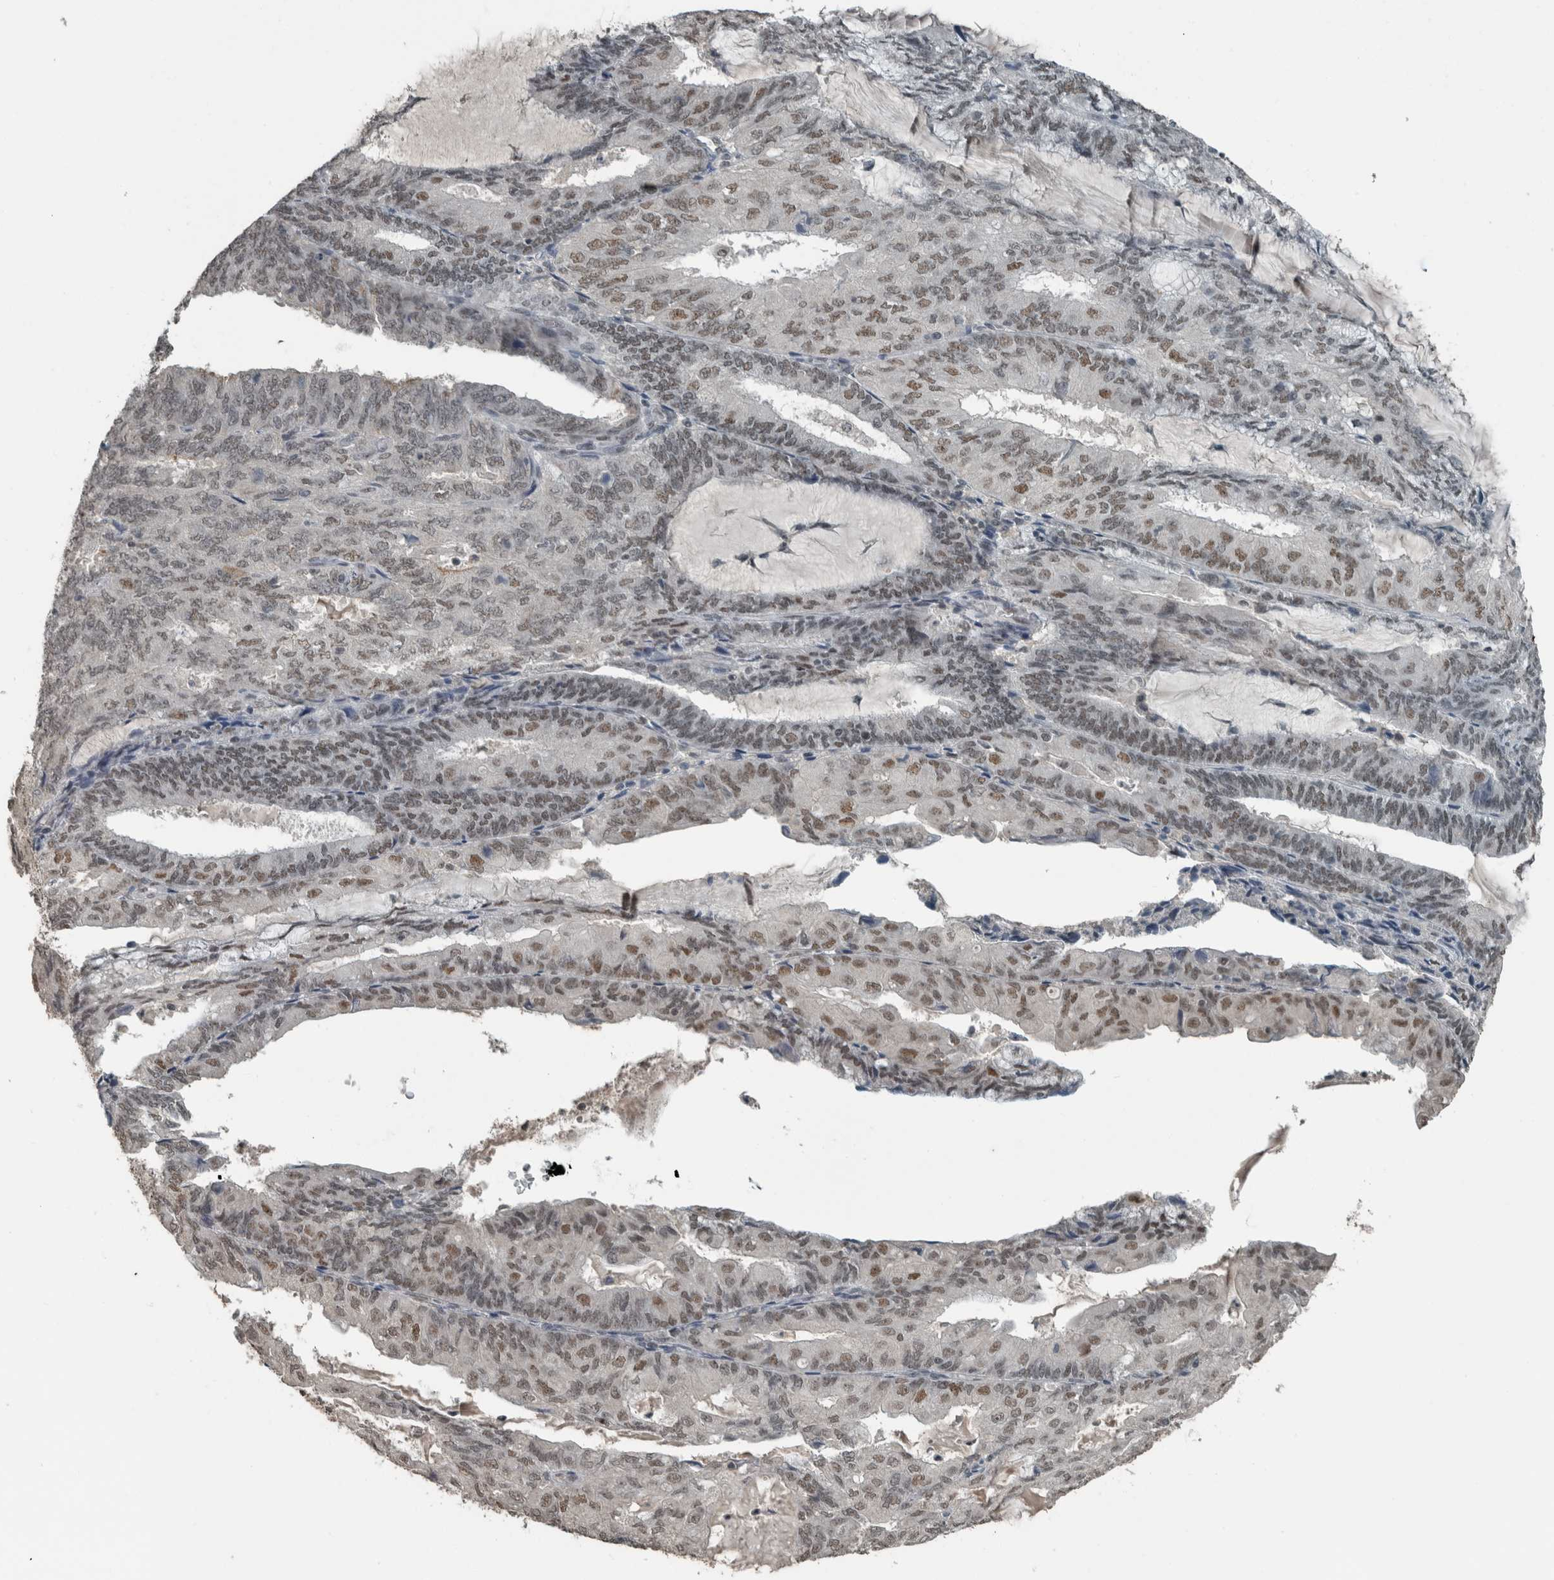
{"staining": {"intensity": "weak", "quantity": ">75%", "location": "nuclear"}, "tissue": "endometrial cancer", "cell_type": "Tumor cells", "image_type": "cancer", "snomed": [{"axis": "morphology", "description": "Adenocarcinoma, NOS"}, {"axis": "topography", "description": "Endometrium"}], "caption": "Immunohistochemical staining of endometrial cancer shows weak nuclear protein expression in approximately >75% of tumor cells.", "gene": "ZNF24", "patient": {"sex": "female", "age": 81}}